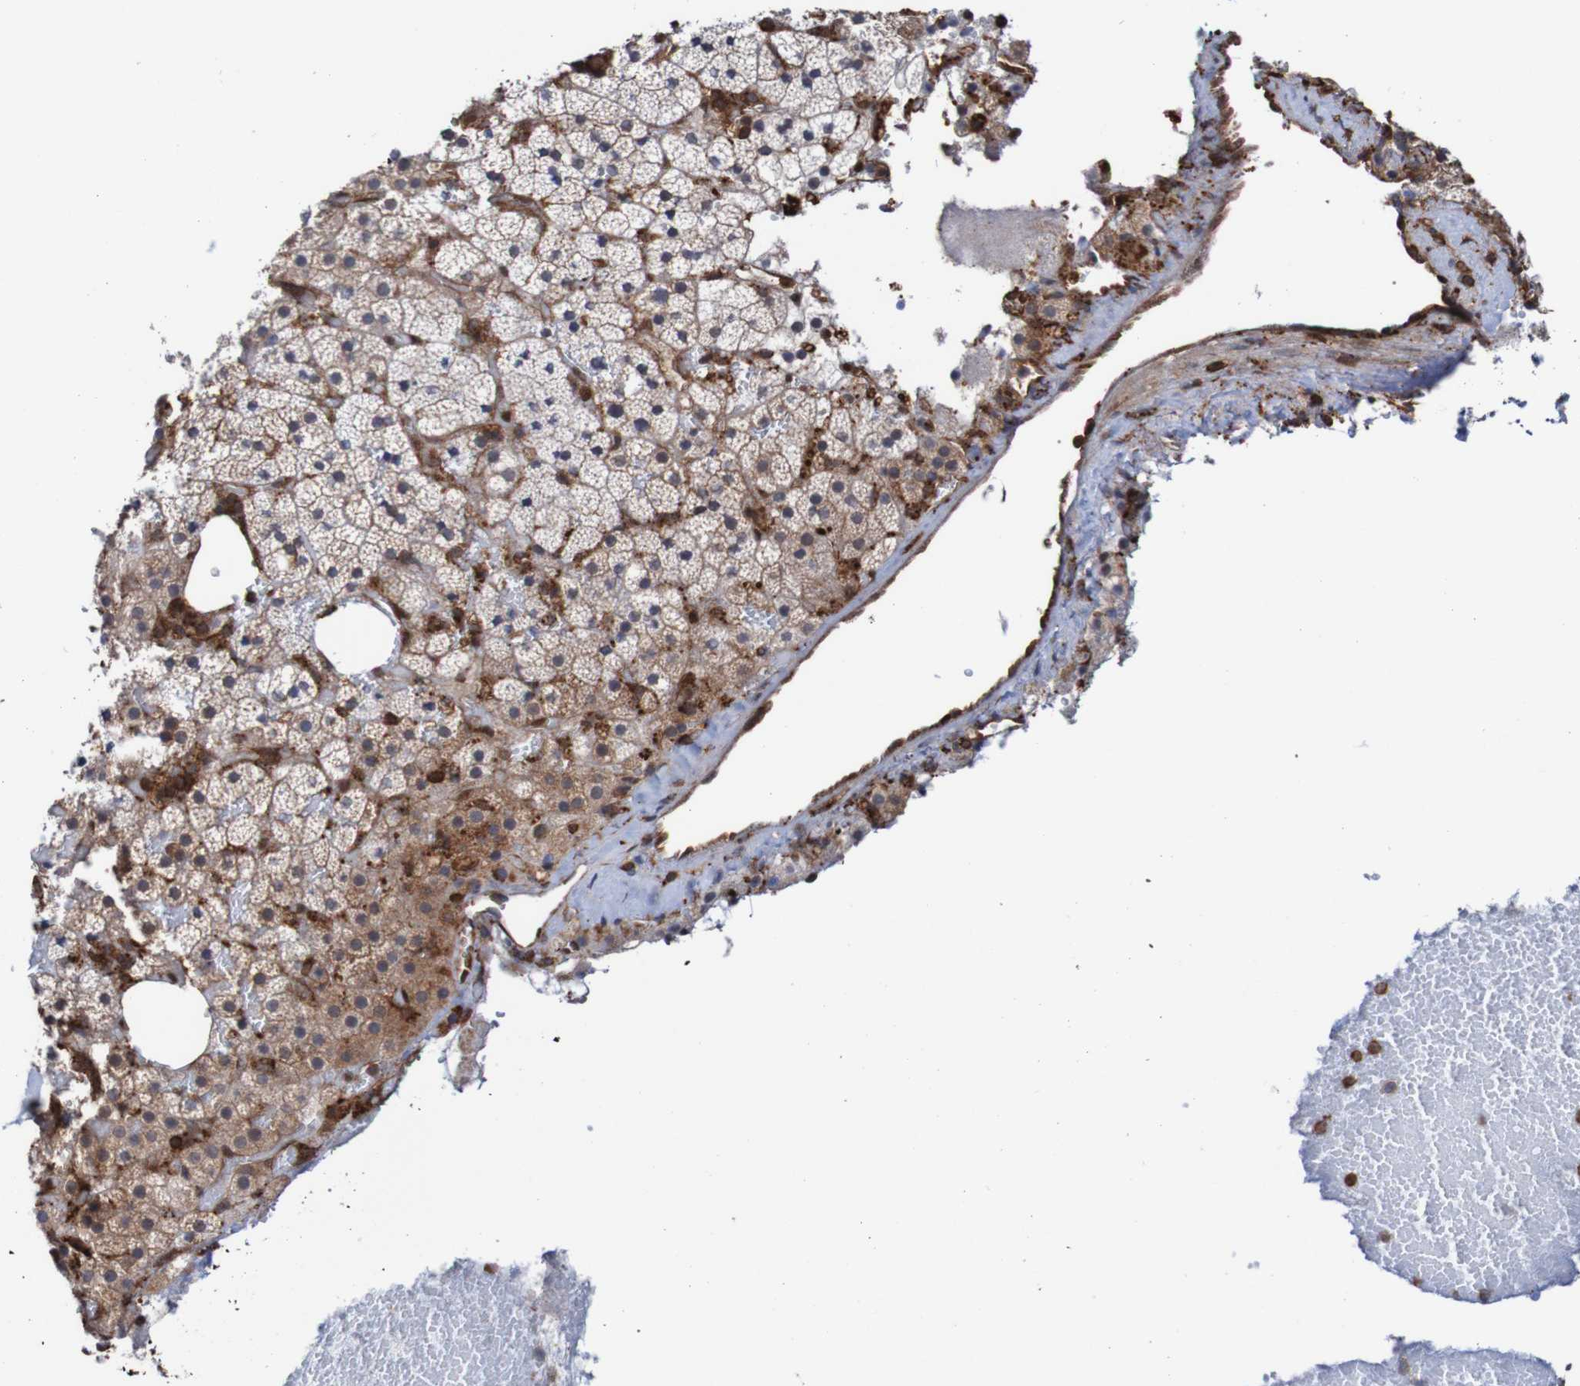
{"staining": {"intensity": "moderate", "quantity": ">75%", "location": "cytoplasmic/membranous"}, "tissue": "adrenal gland", "cell_type": "Glandular cells", "image_type": "normal", "snomed": [{"axis": "morphology", "description": "Normal tissue, NOS"}, {"axis": "topography", "description": "Adrenal gland"}], "caption": "Glandular cells exhibit moderate cytoplasmic/membranous positivity in about >75% of cells in unremarkable adrenal gland. The staining was performed using DAB (3,3'-diaminobenzidine) to visualize the protein expression in brown, while the nuclei were stained in blue with hematoxylin (Magnification: 20x).", "gene": "RIGI", "patient": {"sex": "female", "age": 59}}